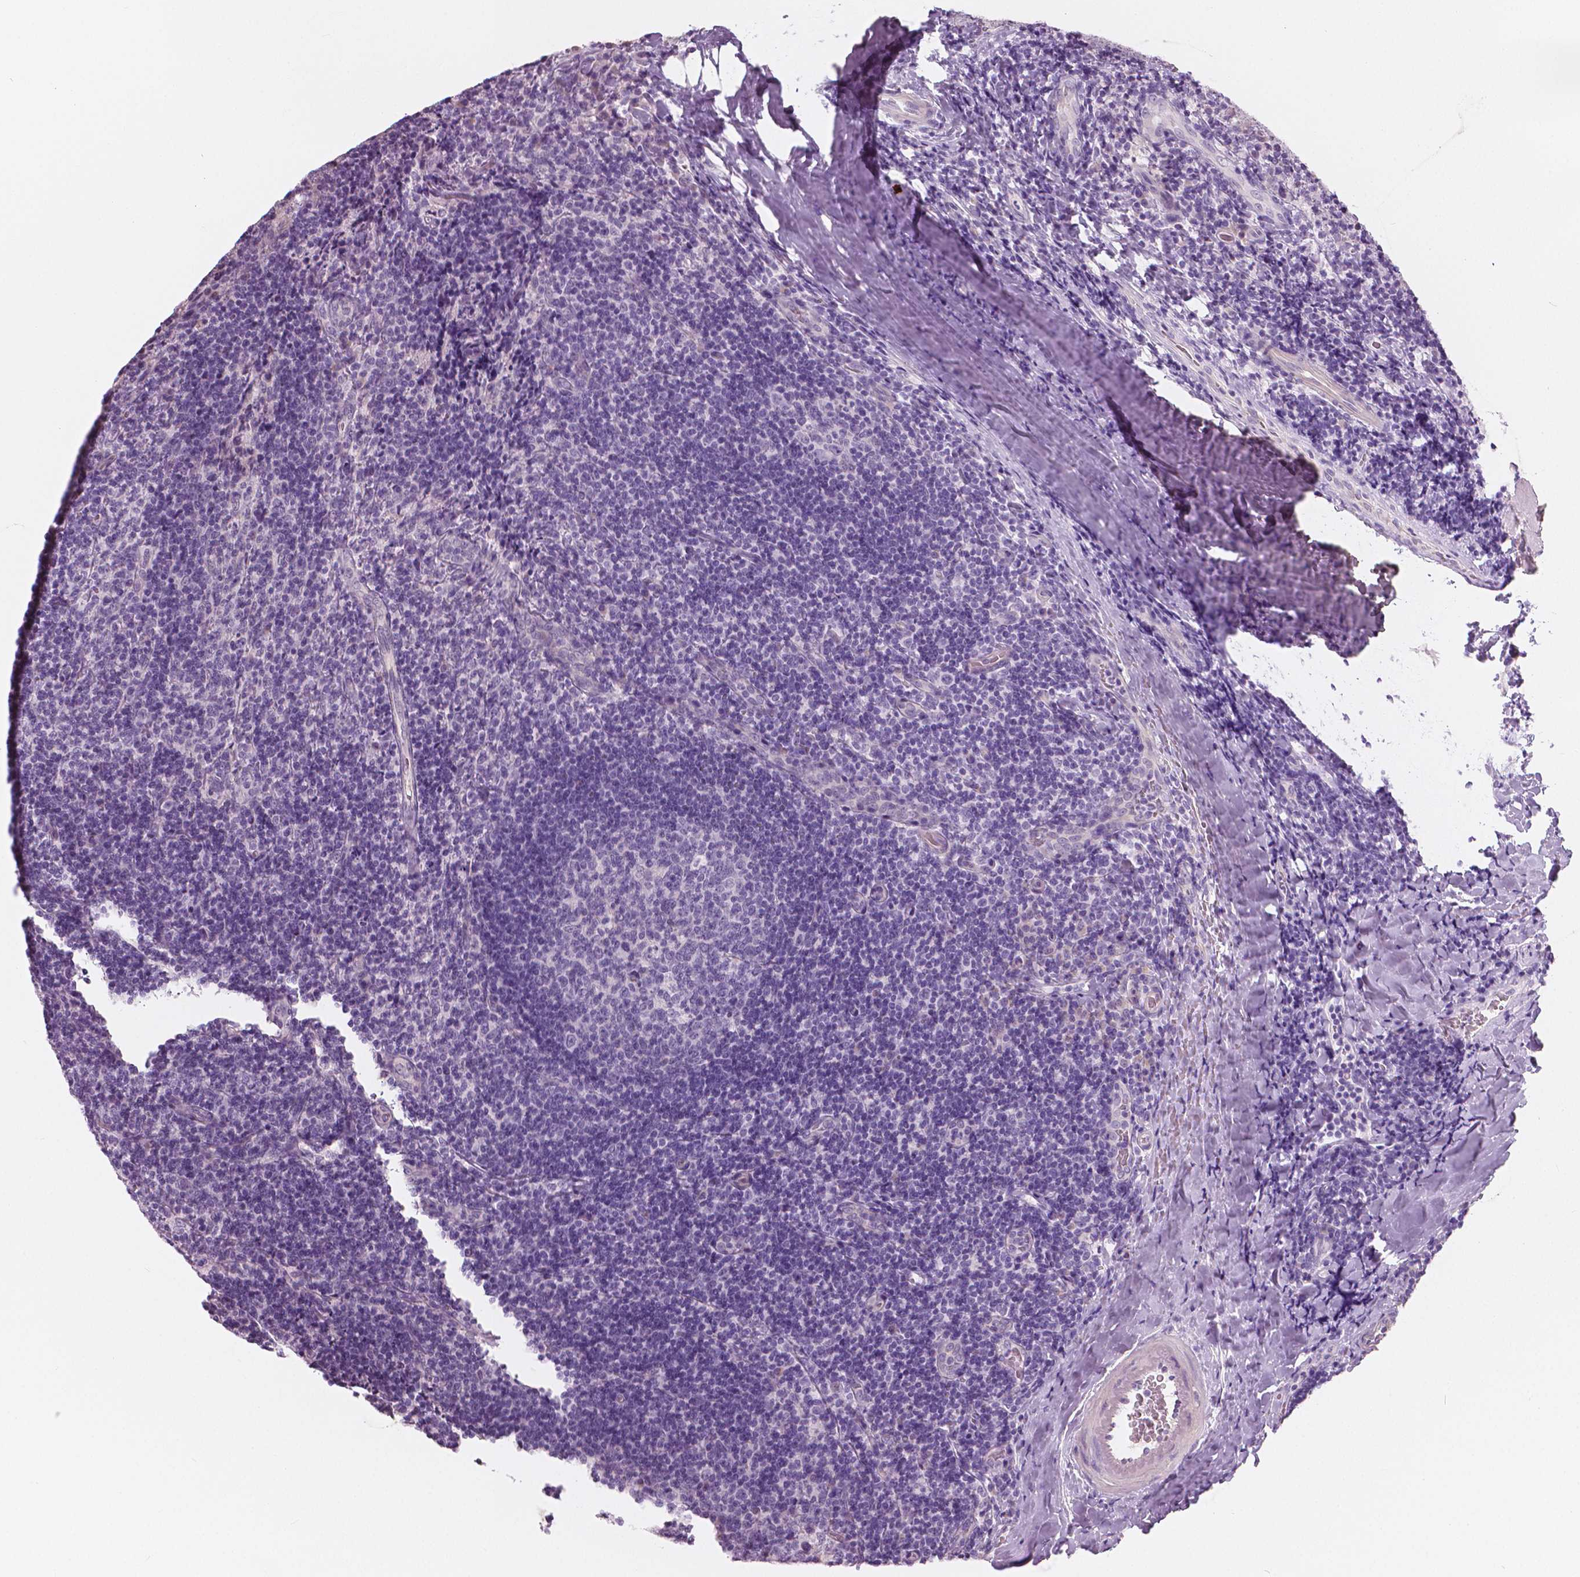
{"staining": {"intensity": "negative", "quantity": "none", "location": "none"}, "tissue": "tonsil", "cell_type": "Germinal center cells", "image_type": "normal", "snomed": [{"axis": "morphology", "description": "Normal tissue, NOS"}, {"axis": "topography", "description": "Tonsil"}], "caption": "The histopathology image displays no staining of germinal center cells in benign tonsil.", "gene": "A4GNT", "patient": {"sex": "male", "age": 17}}